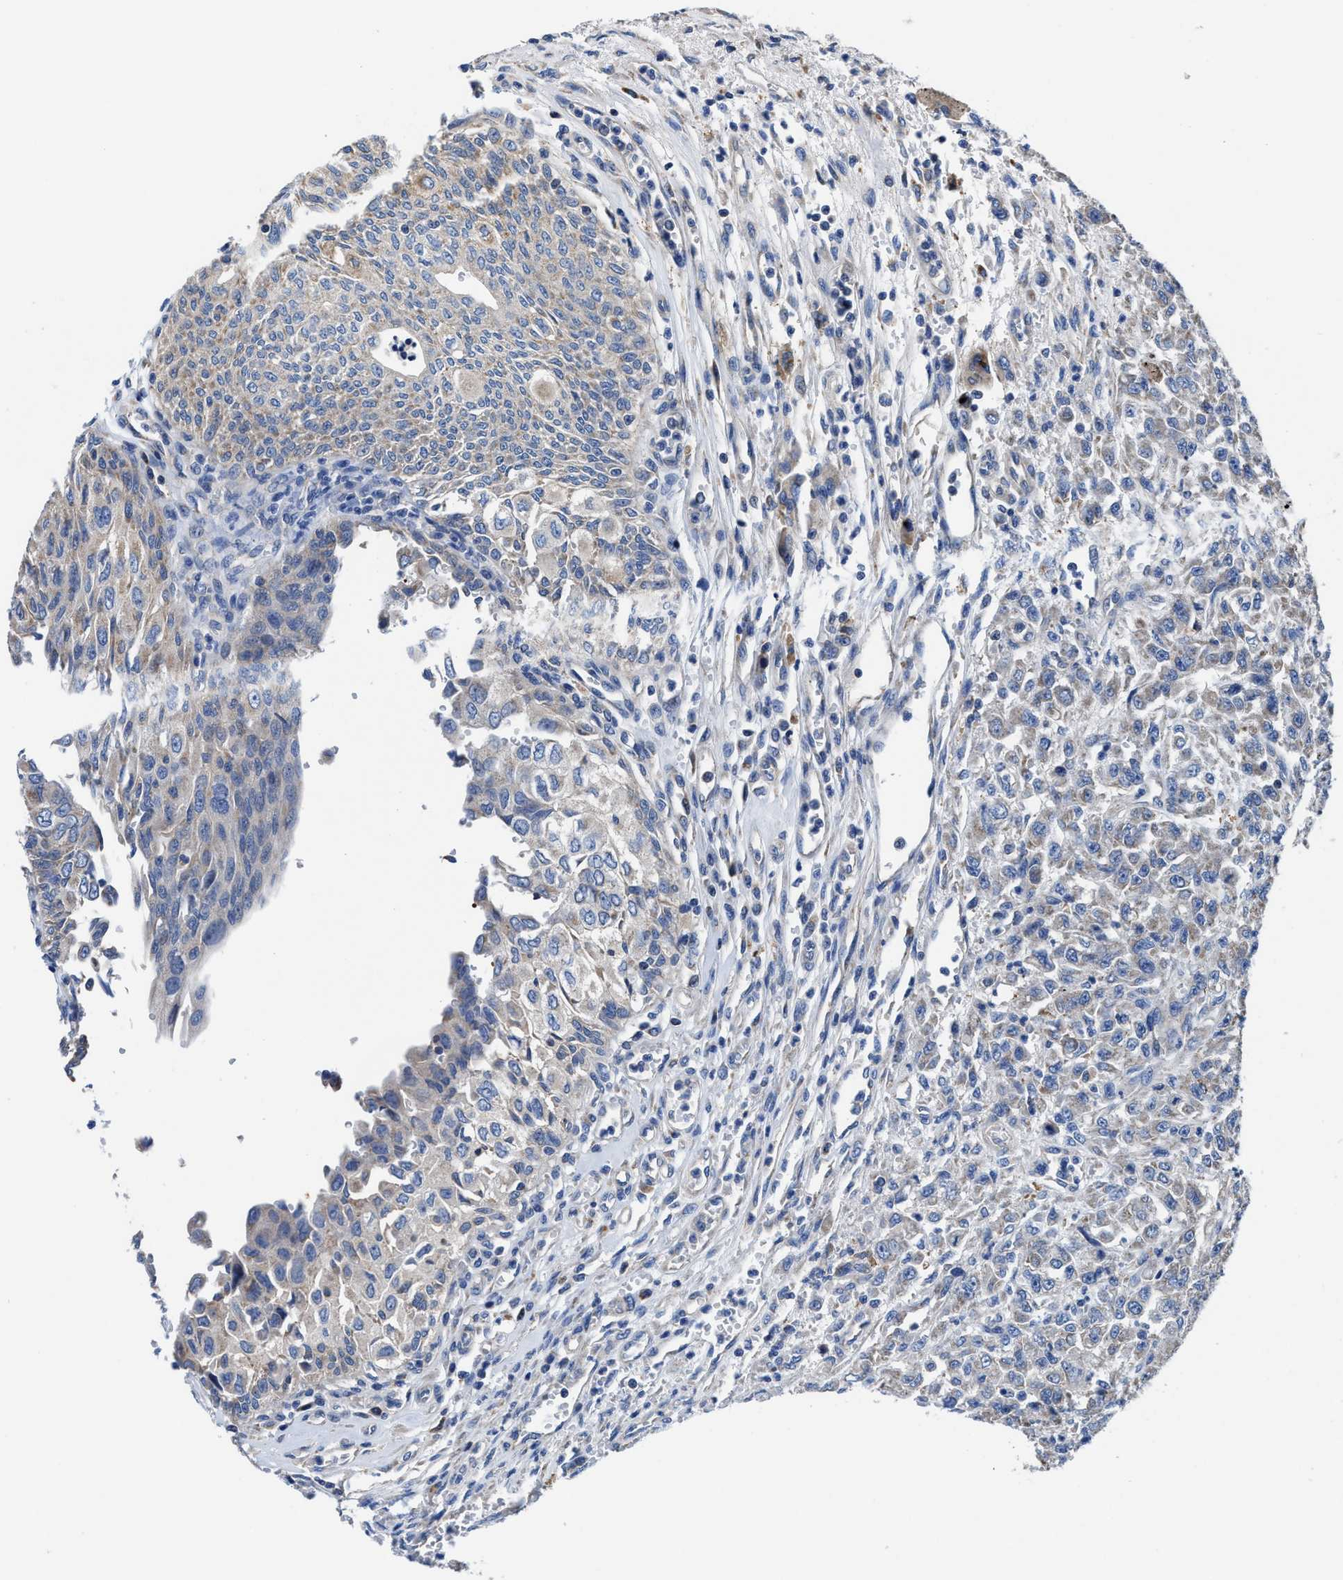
{"staining": {"intensity": "weak", "quantity": "<25%", "location": "cytoplasmic/membranous"}, "tissue": "urothelial cancer", "cell_type": "Tumor cells", "image_type": "cancer", "snomed": [{"axis": "morphology", "description": "Urothelial carcinoma, High grade"}, {"axis": "topography", "description": "Urinary bladder"}], "caption": "The photomicrograph exhibits no significant expression in tumor cells of urothelial cancer.", "gene": "TMEM30A", "patient": {"sex": "male", "age": 46}}